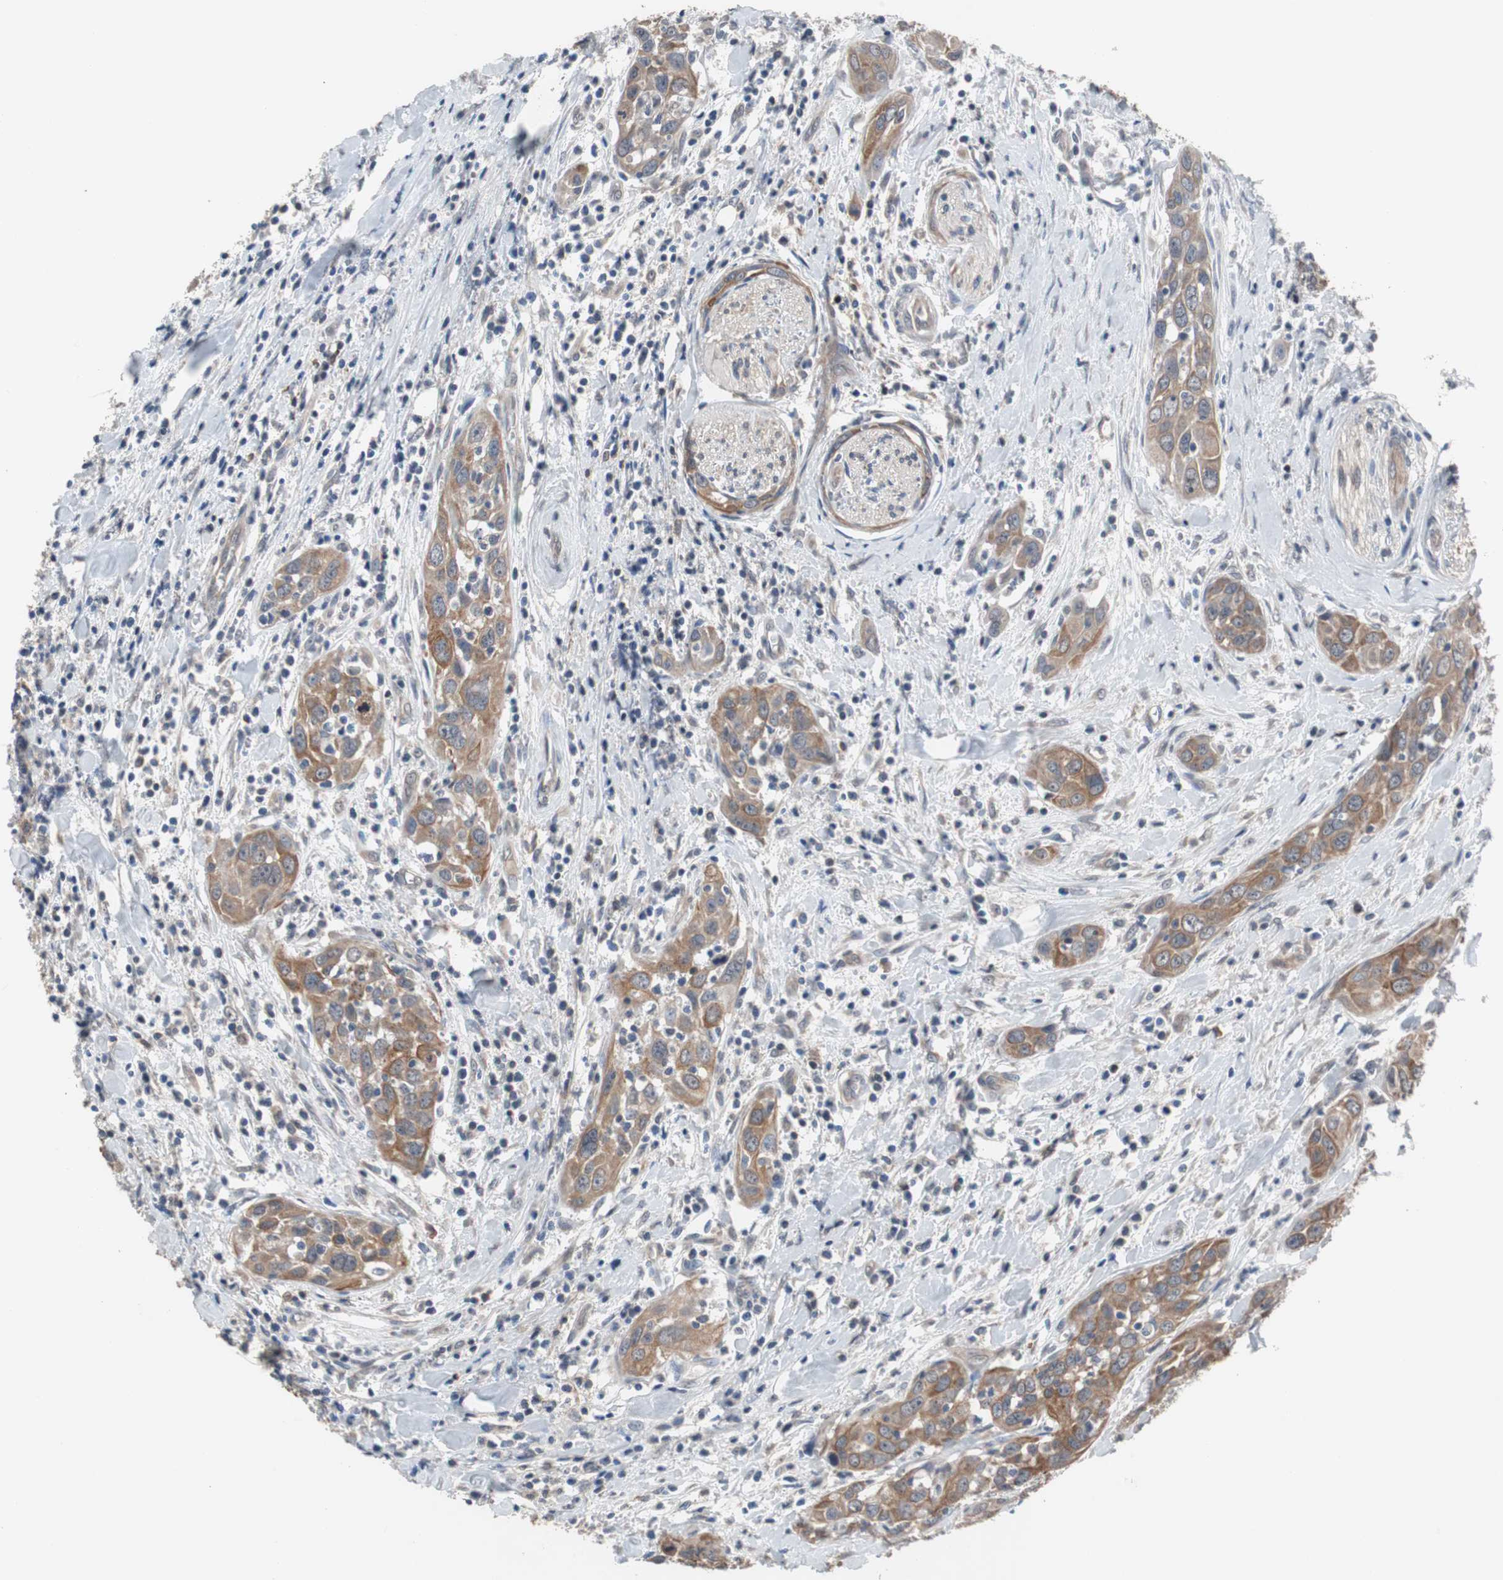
{"staining": {"intensity": "moderate", "quantity": ">75%", "location": "cytoplasmic/membranous"}, "tissue": "head and neck cancer", "cell_type": "Tumor cells", "image_type": "cancer", "snomed": [{"axis": "morphology", "description": "Squamous cell carcinoma, NOS"}, {"axis": "topography", "description": "Oral tissue"}, {"axis": "topography", "description": "Head-Neck"}], "caption": "IHC staining of head and neck squamous cell carcinoma, which demonstrates medium levels of moderate cytoplasmic/membranous positivity in about >75% of tumor cells indicating moderate cytoplasmic/membranous protein staining. The staining was performed using DAB (brown) for protein detection and nuclei were counterstained in hematoxylin (blue).", "gene": "USP10", "patient": {"sex": "female", "age": 50}}